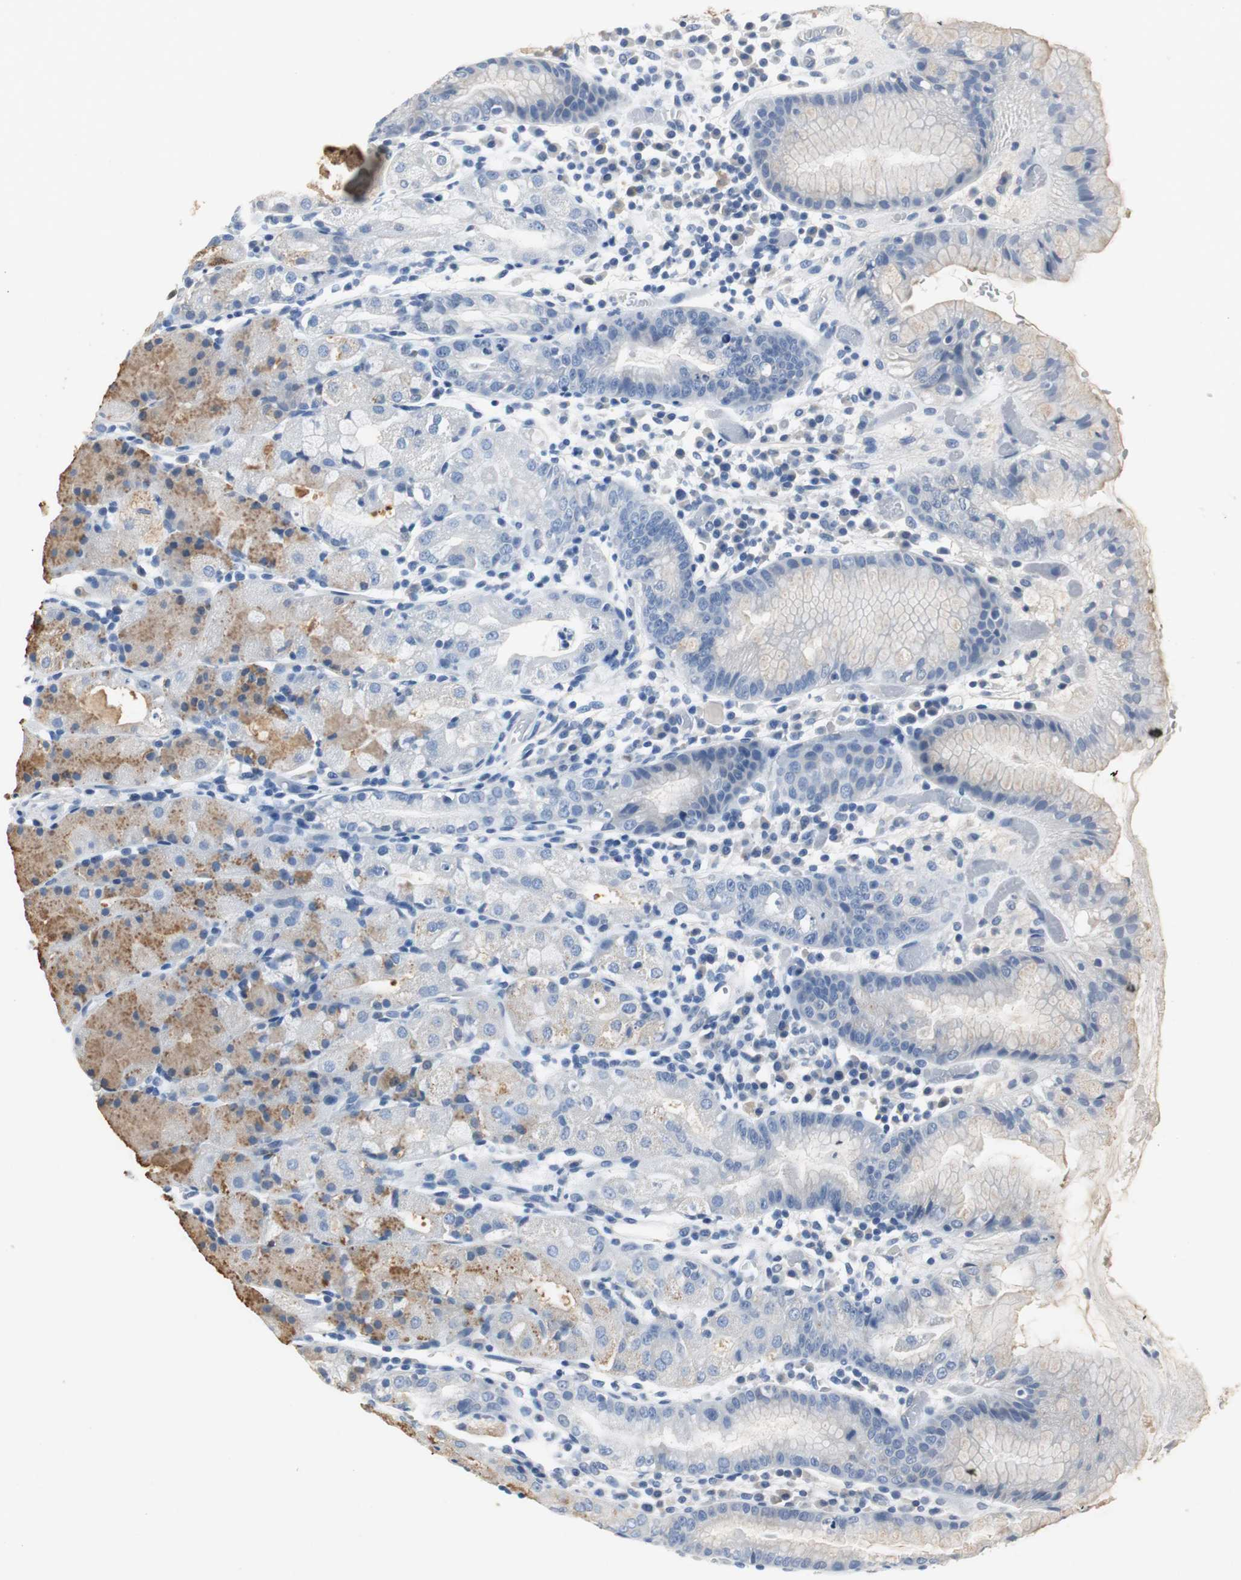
{"staining": {"intensity": "moderate", "quantity": "<25%", "location": "cytoplasmic/membranous"}, "tissue": "stomach", "cell_type": "Glandular cells", "image_type": "normal", "snomed": [{"axis": "morphology", "description": "Normal tissue, NOS"}, {"axis": "topography", "description": "Stomach"}, {"axis": "topography", "description": "Stomach, lower"}], "caption": "A brown stain labels moderate cytoplasmic/membranous positivity of a protein in glandular cells of unremarkable human stomach. (DAB (3,3'-diaminobenzidine) IHC with brightfield microscopy, high magnification).", "gene": "LRP2", "patient": {"sex": "female", "age": 75}}